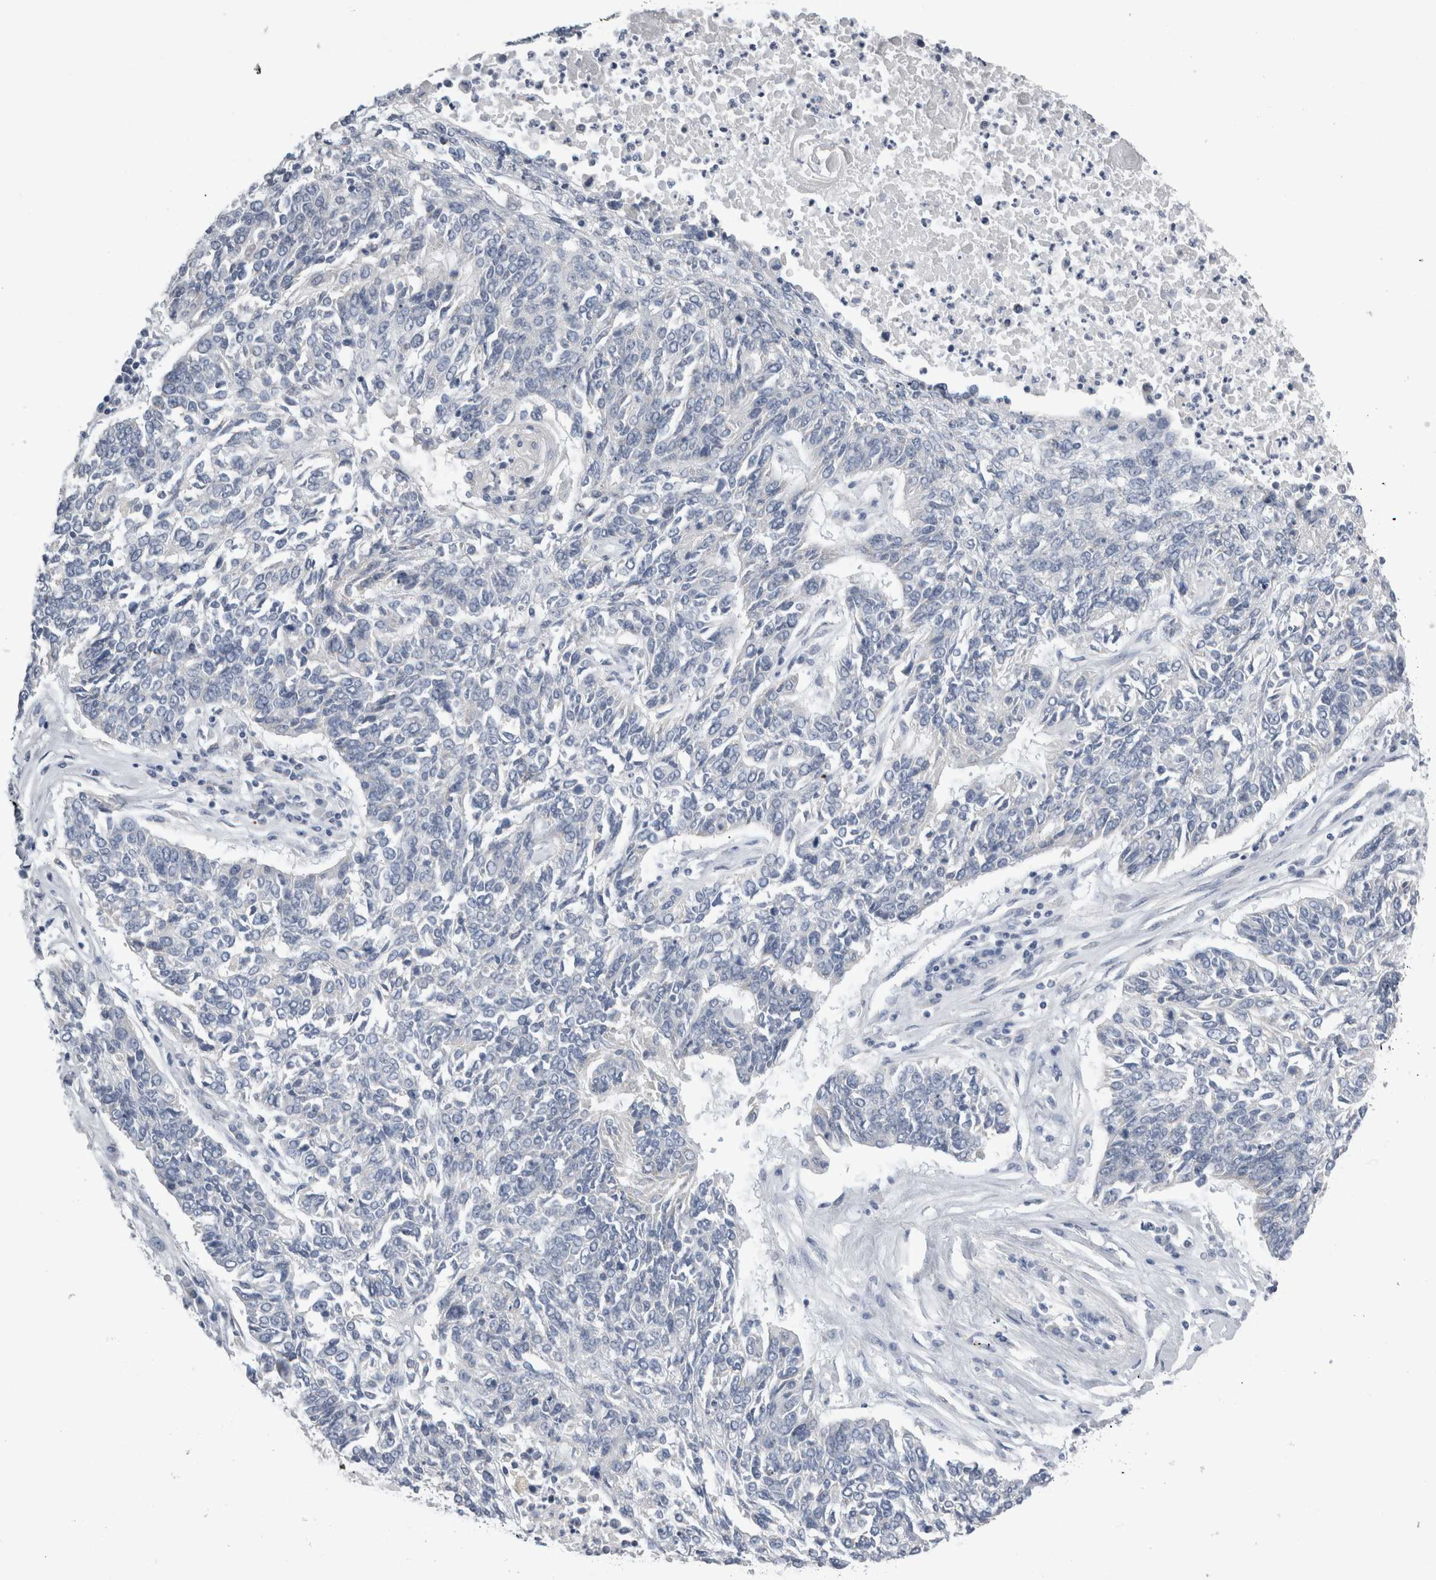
{"staining": {"intensity": "negative", "quantity": "none", "location": "none"}, "tissue": "lung cancer", "cell_type": "Tumor cells", "image_type": "cancer", "snomed": [{"axis": "morphology", "description": "Normal tissue, NOS"}, {"axis": "morphology", "description": "Squamous cell carcinoma, NOS"}, {"axis": "topography", "description": "Cartilage tissue"}, {"axis": "topography", "description": "Bronchus"}, {"axis": "topography", "description": "Lung"}], "caption": "High magnification brightfield microscopy of lung cancer stained with DAB (3,3'-diaminobenzidine) (brown) and counterstained with hematoxylin (blue): tumor cells show no significant staining. (Brightfield microscopy of DAB IHC at high magnification).", "gene": "DHRS4", "patient": {"sex": "female", "age": 49}}